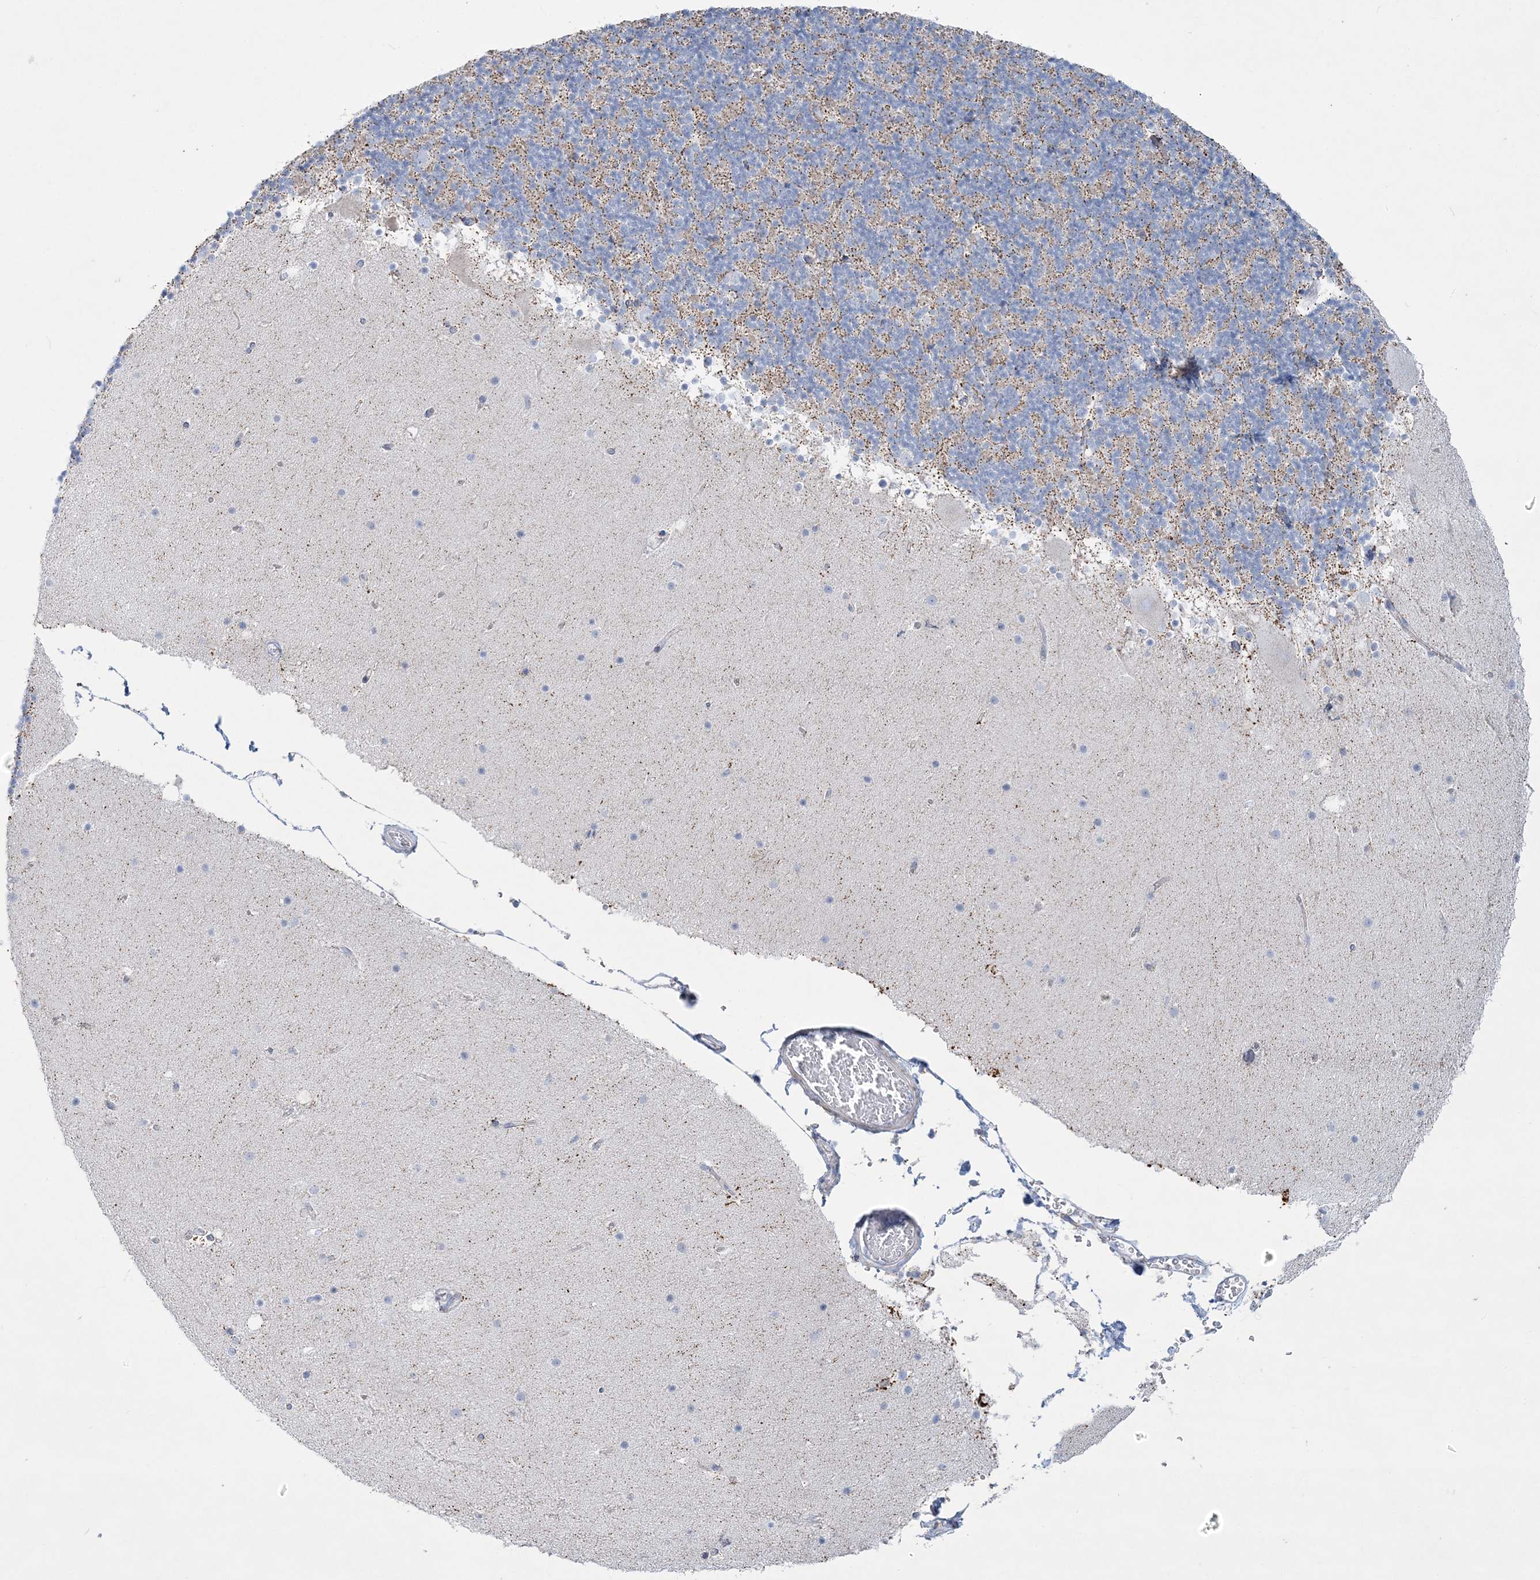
{"staining": {"intensity": "negative", "quantity": "none", "location": "none"}, "tissue": "cerebellum", "cell_type": "Cells in granular layer", "image_type": "normal", "snomed": [{"axis": "morphology", "description": "Normal tissue, NOS"}, {"axis": "topography", "description": "Cerebellum"}], "caption": "A high-resolution image shows immunohistochemistry staining of unremarkable cerebellum, which demonstrates no significant staining in cells in granular layer. The staining was performed using DAB to visualize the protein expression in brown, while the nuclei were stained in blue with hematoxylin (Magnification: 20x).", "gene": "TBC1D7", "patient": {"sex": "male", "age": 57}}